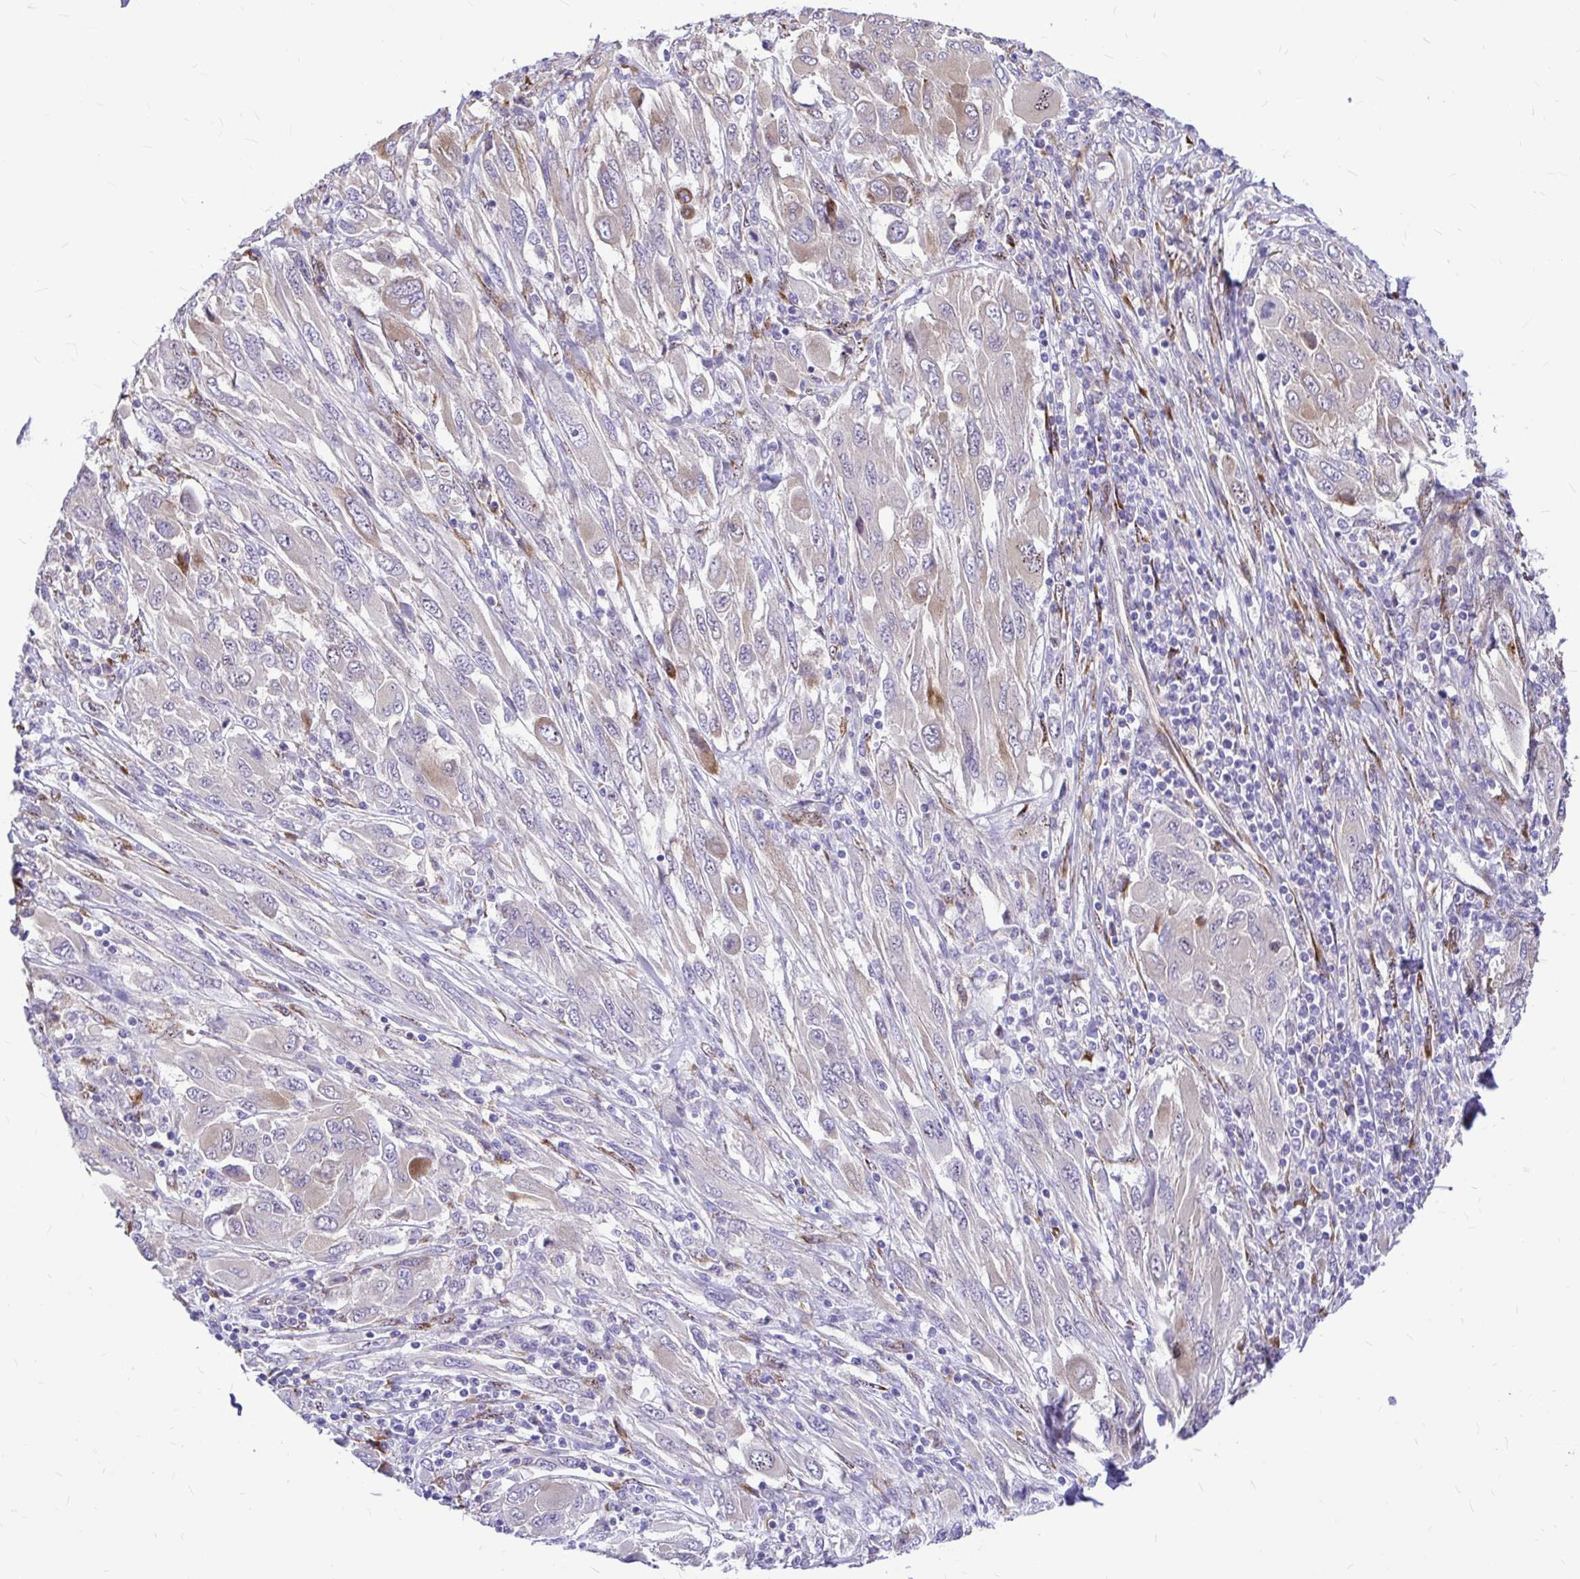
{"staining": {"intensity": "weak", "quantity": "<25%", "location": "cytoplasmic/membranous"}, "tissue": "melanoma", "cell_type": "Tumor cells", "image_type": "cancer", "snomed": [{"axis": "morphology", "description": "Malignant melanoma, NOS"}, {"axis": "topography", "description": "Skin"}], "caption": "High magnification brightfield microscopy of melanoma stained with DAB (brown) and counterstained with hematoxylin (blue): tumor cells show no significant positivity.", "gene": "GABBR2", "patient": {"sex": "female", "age": 91}}